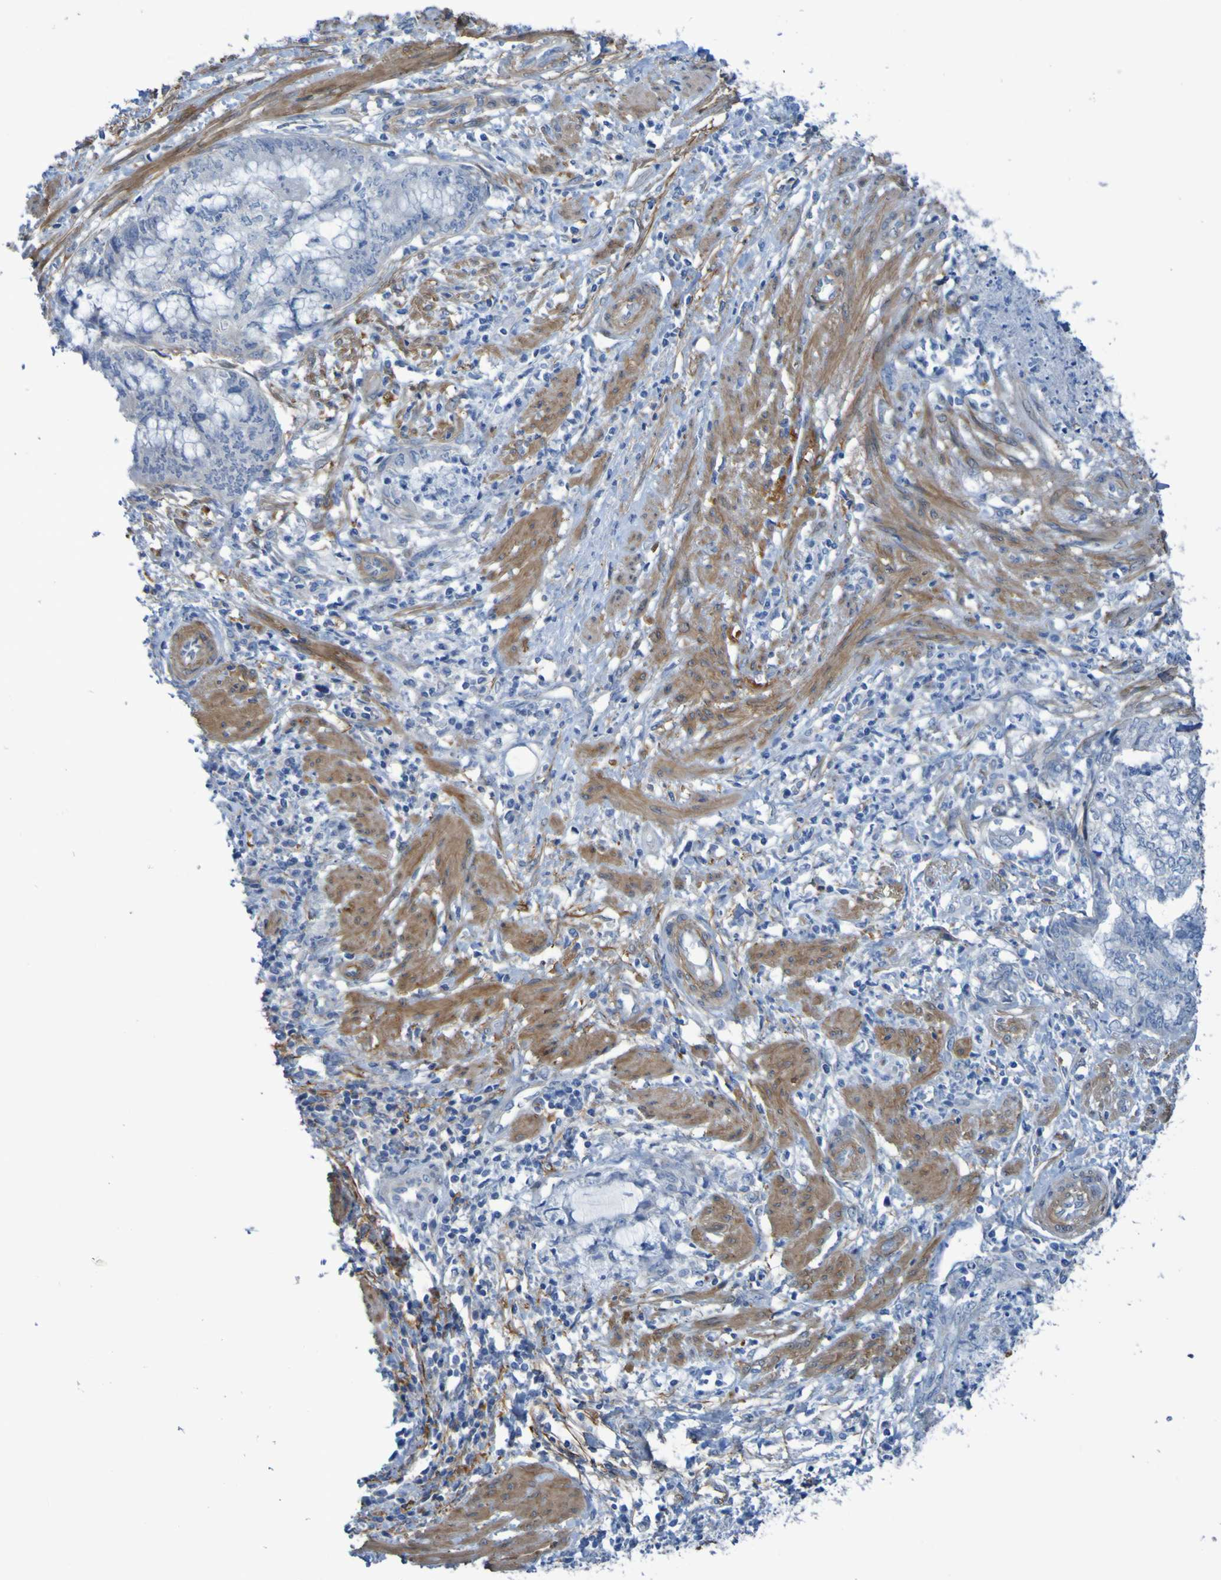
{"staining": {"intensity": "negative", "quantity": "none", "location": "none"}, "tissue": "endometrial cancer", "cell_type": "Tumor cells", "image_type": "cancer", "snomed": [{"axis": "morphology", "description": "Necrosis, NOS"}, {"axis": "morphology", "description": "Adenocarcinoma, NOS"}, {"axis": "topography", "description": "Endometrium"}], "caption": "Tumor cells are negative for protein expression in human endometrial cancer. (DAB immunohistochemistry, high magnification).", "gene": "LPP", "patient": {"sex": "female", "age": 79}}